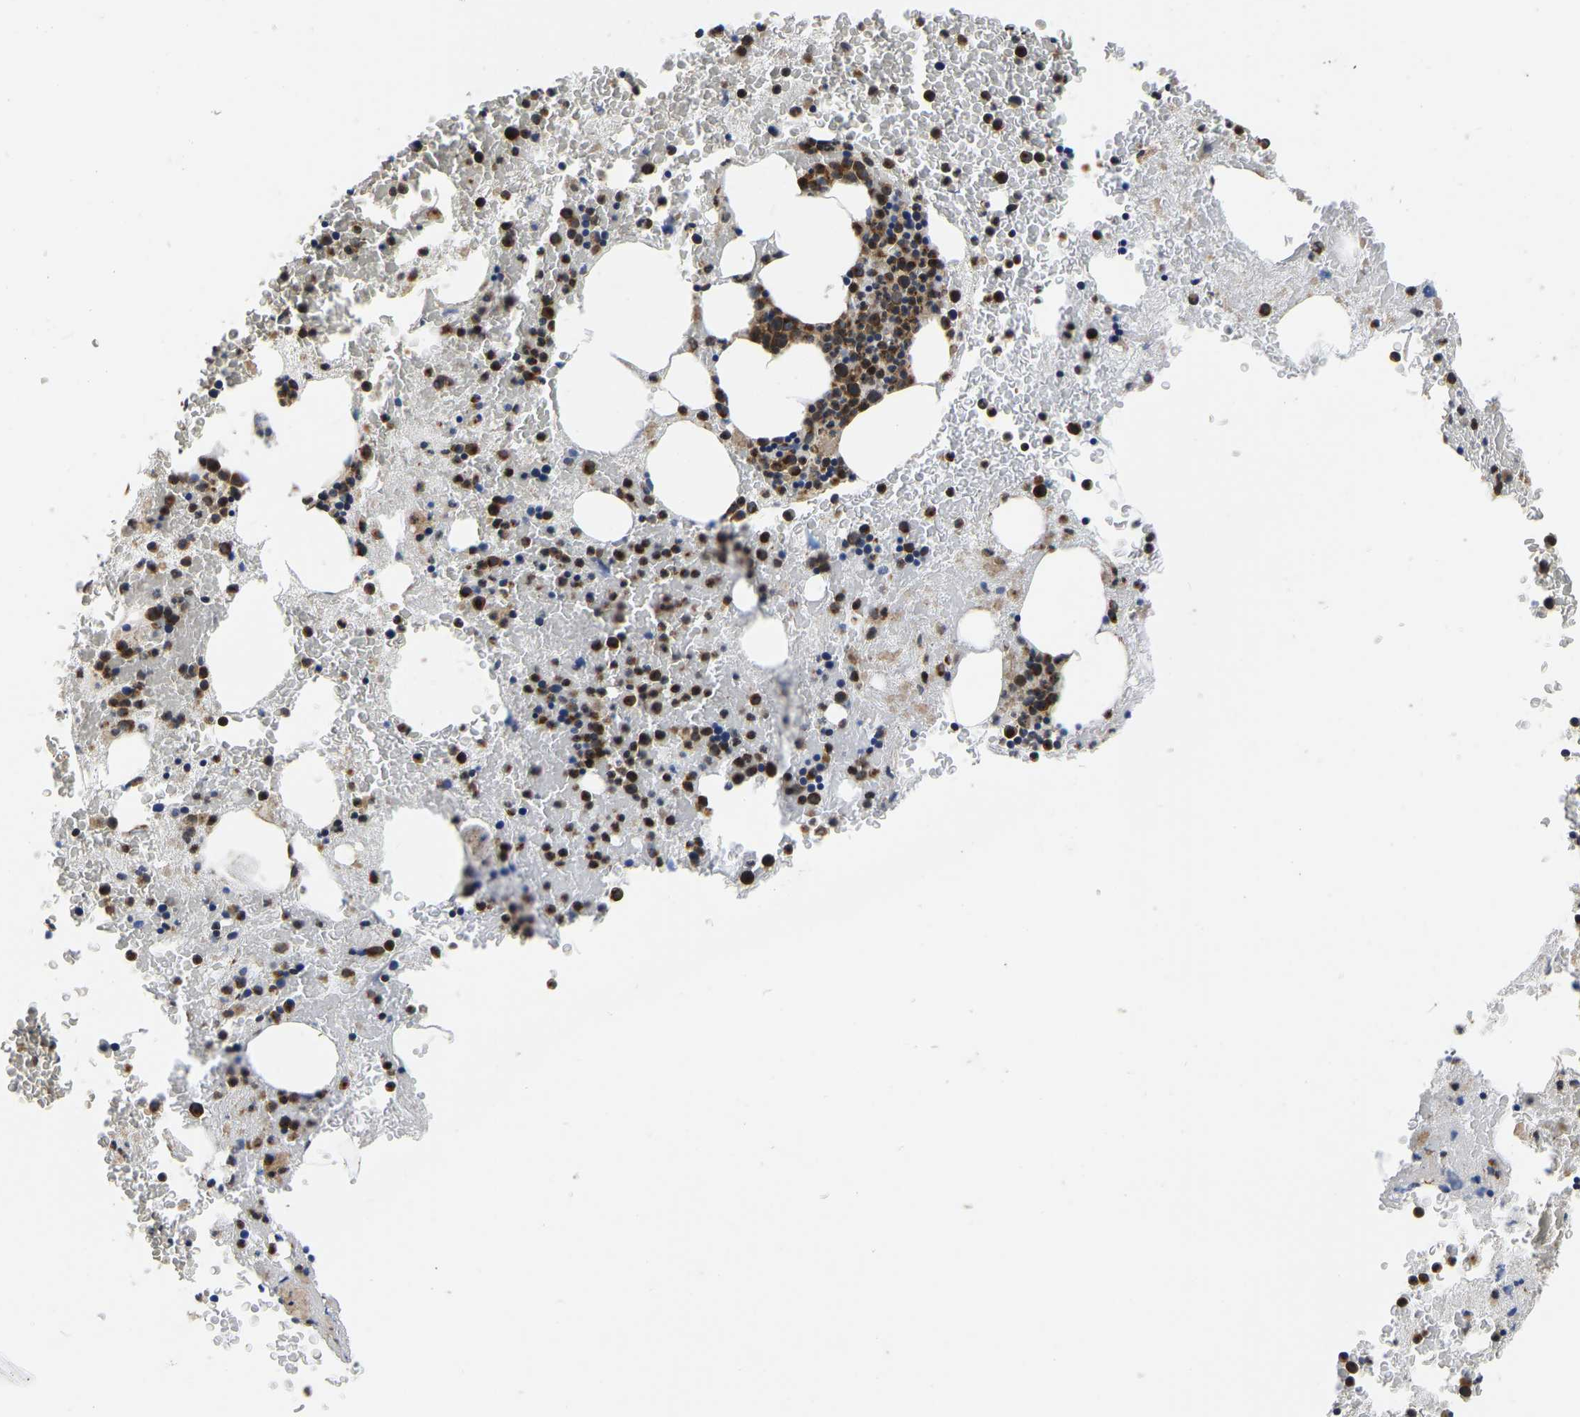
{"staining": {"intensity": "strong", "quantity": ">75%", "location": "cytoplasmic/membranous"}, "tissue": "bone marrow", "cell_type": "Hematopoietic cells", "image_type": "normal", "snomed": [{"axis": "morphology", "description": "Normal tissue, NOS"}, {"axis": "morphology", "description": "Inflammation, NOS"}, {"axis": "topography", "description": "Bone marrow"}], "caption": "About >75% of hematopoietic cells in benign human bone marrow show strong cytoplasmic/membranous protein staining as visualized by brown immunohistochemical staining.", "gene": "RABAC1", "patient": {"sex": "male", "age": 63}}